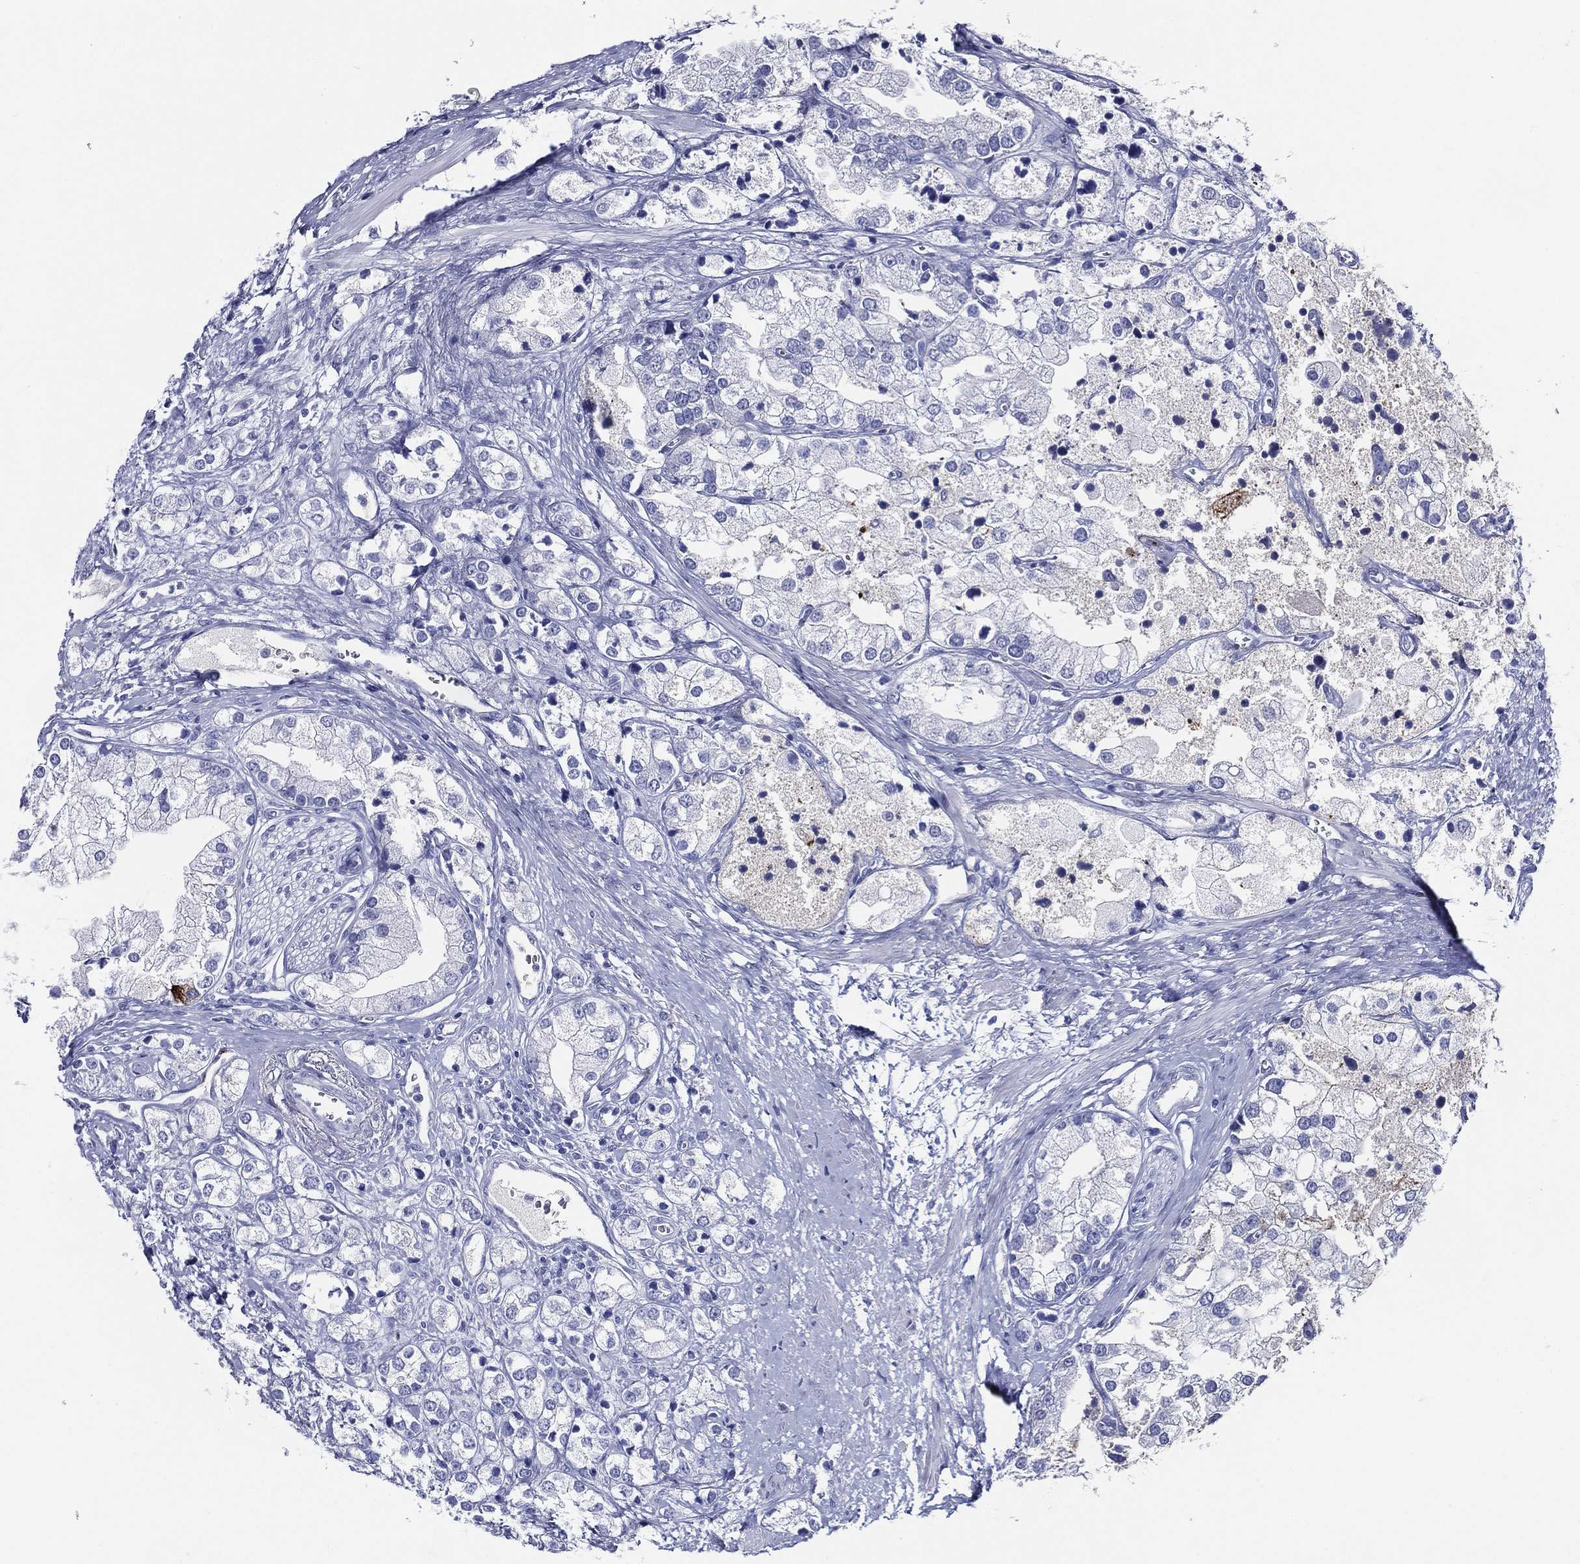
{"staining": {"intensity": "negative", "quantity": "none", "location": "none"}, "tissue": "prostate cancer", "cell_type": "Tumor cells", "image_type": "cancer", "snomed": [{"axis": "morphology", "description": "Adenocarcinoma, NOS"}, {"axis": "topography", "description": "Prostate and seminal vesicle, NOS"}, {"axis": "topography", "description": "Prostate"}], "caption": "Tumor cells show no significant staining in prostate cancer.", "gene": "ACE2", "patient": {"sex": "male", "age": 79}}